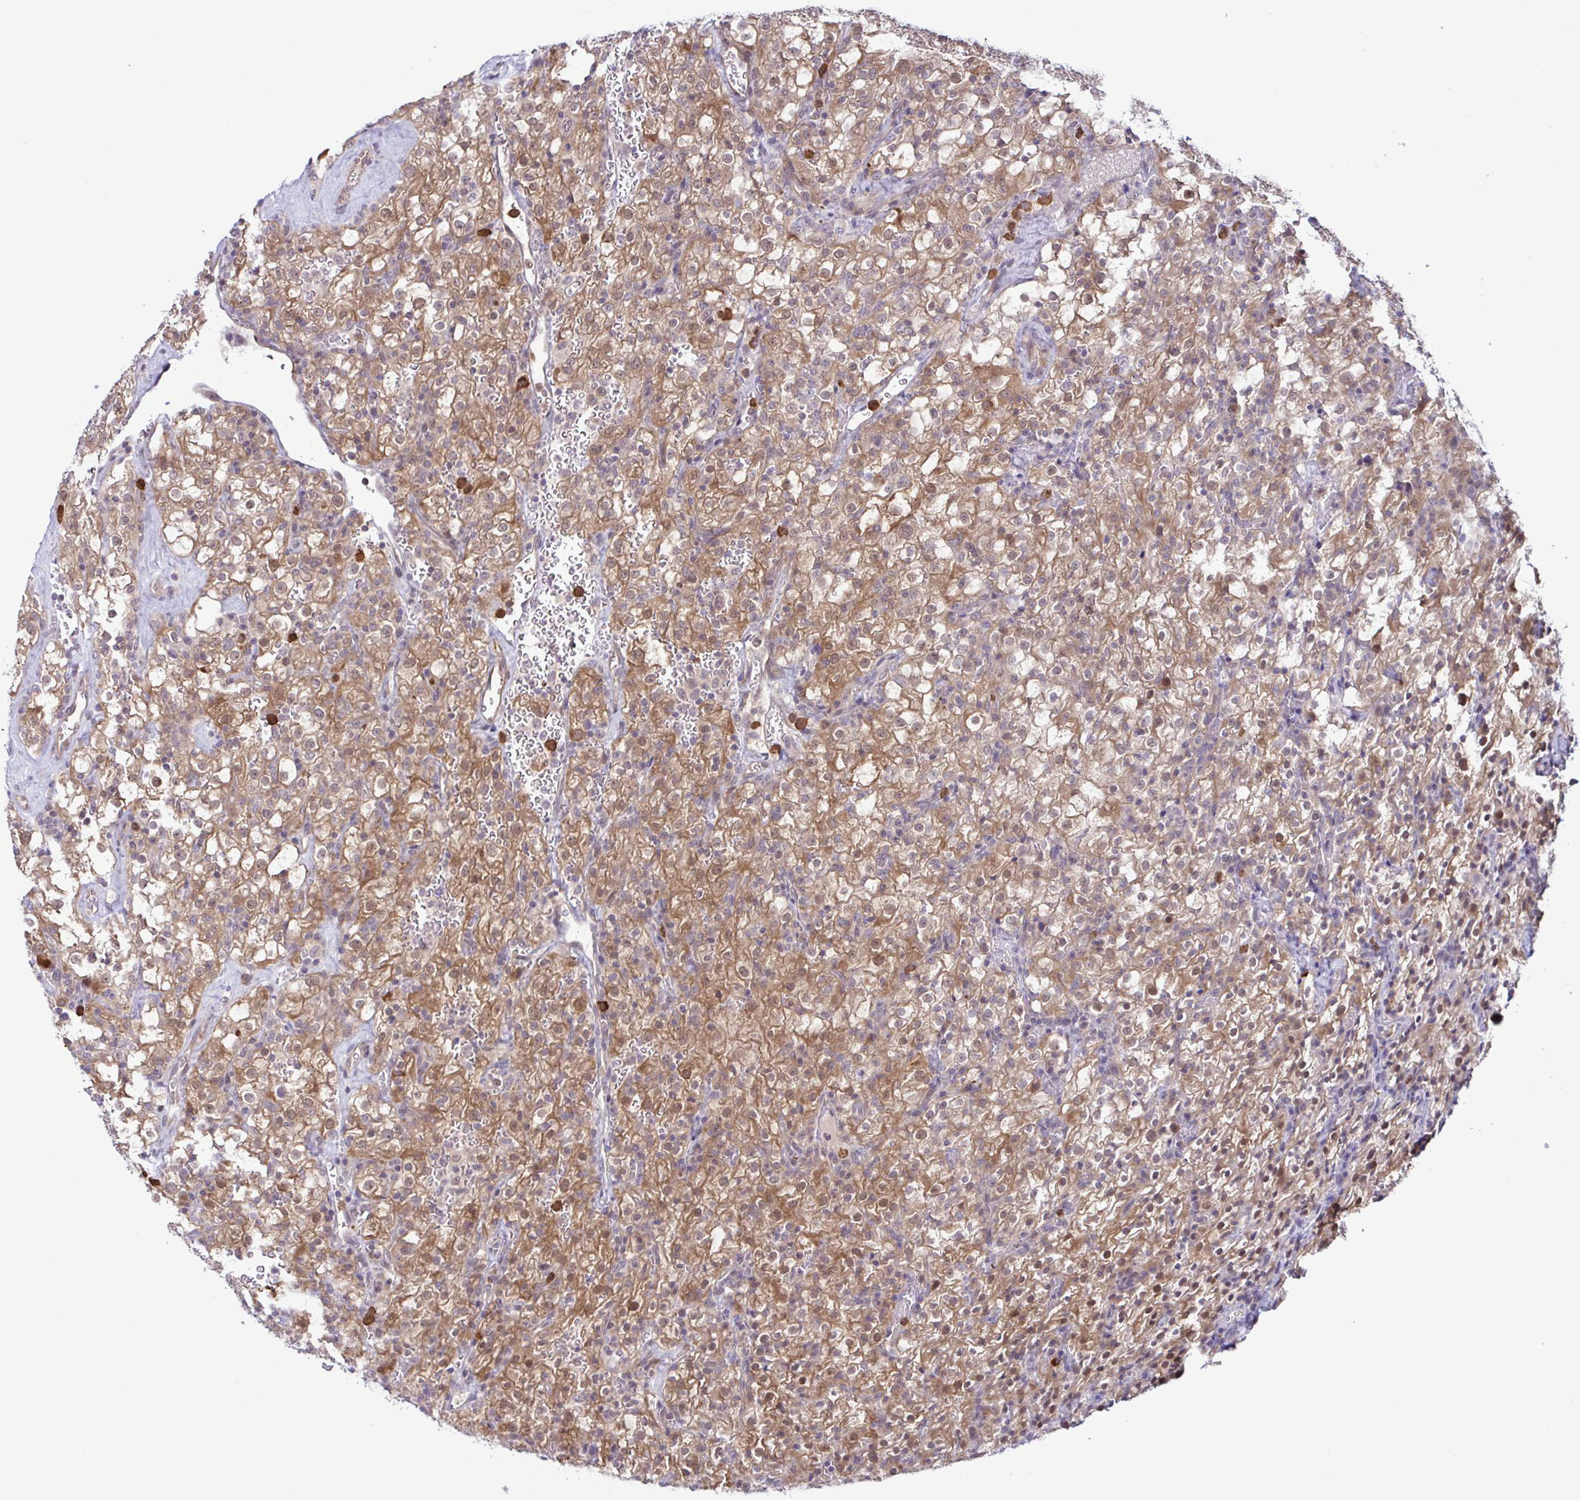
{"staining": {"intensity": "moderate", "quantity": ">75%", "location": "cytoplasmic/membranous"}, "tissue": "renal cancer", "cell_type": "Tumor cells", "image_type": "cancer", "snomed": [{"axis": "morphology", "description": "Adenocarcinoma, NOS"}, {"axis": "topography", "description": "Kidney"}], "caption": "The photomicrograph shows a brown stain indicating the presence of a protein in the cytoplasmic/membranous of tumor cells in renal cancer.", "gene": "CMPK1", "patient": {"sex": "female", "age": 74}}